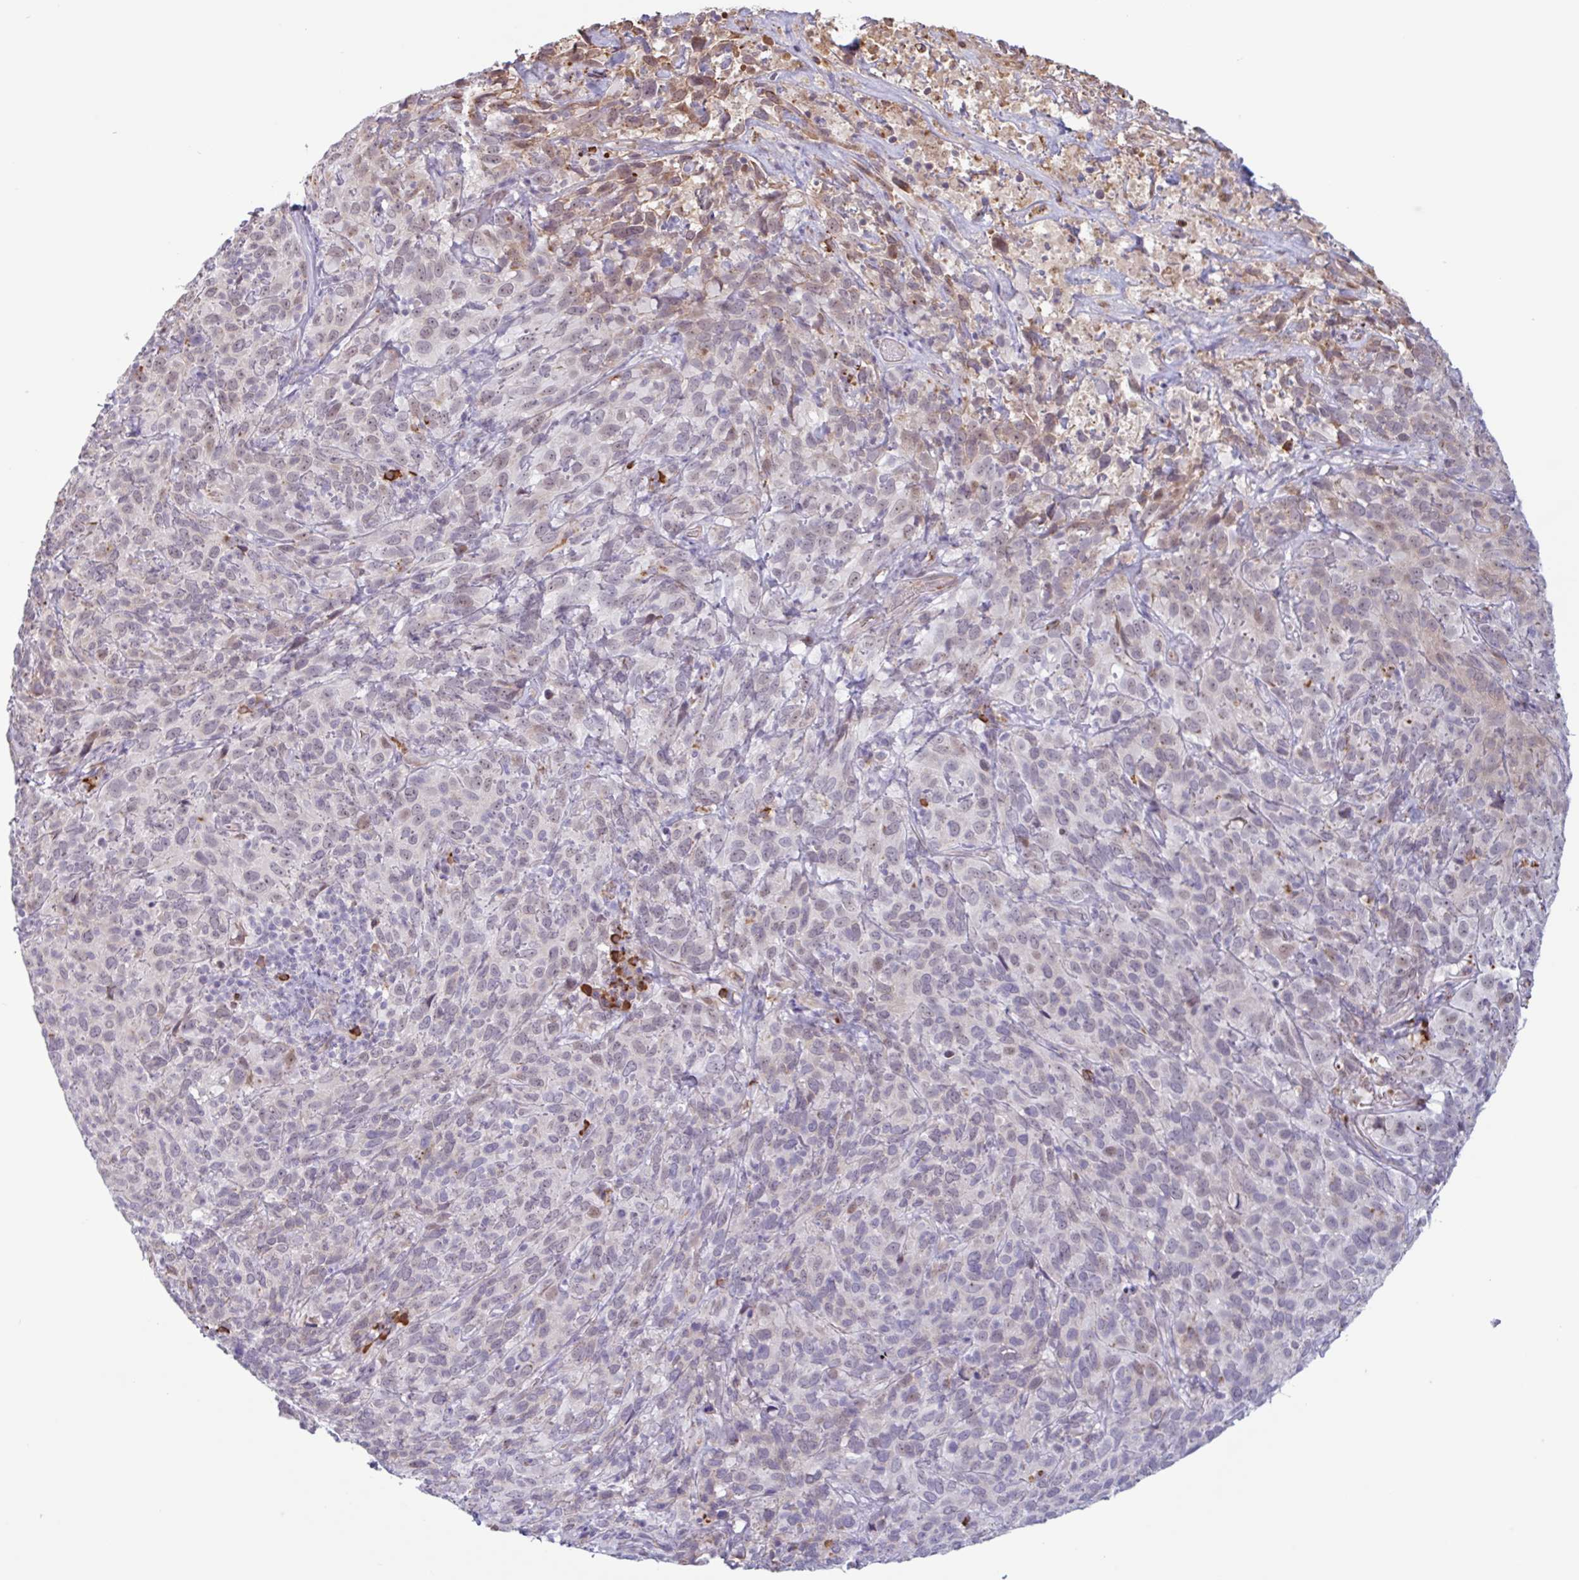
{"staining": {"intensity": "weak", "quantity": "<25%", "location": "cytoplasmic/membranous,nuclear"}, "tissue": "cervical cancer", "cell_type": "Tumor cells", "image_type": "cancer", "snomed": [{"axis": "morphology", "description": "Squamous cell carcinoma, NOS"}, {"axis": "topography", "description": "Cervix"}], "caption": "The micrograph exhibits no staining of tumor cells in squamous cell carcinoma (cervical).", "gene": "TAF1D", "patient": {"sex": "female", "age": 51}}